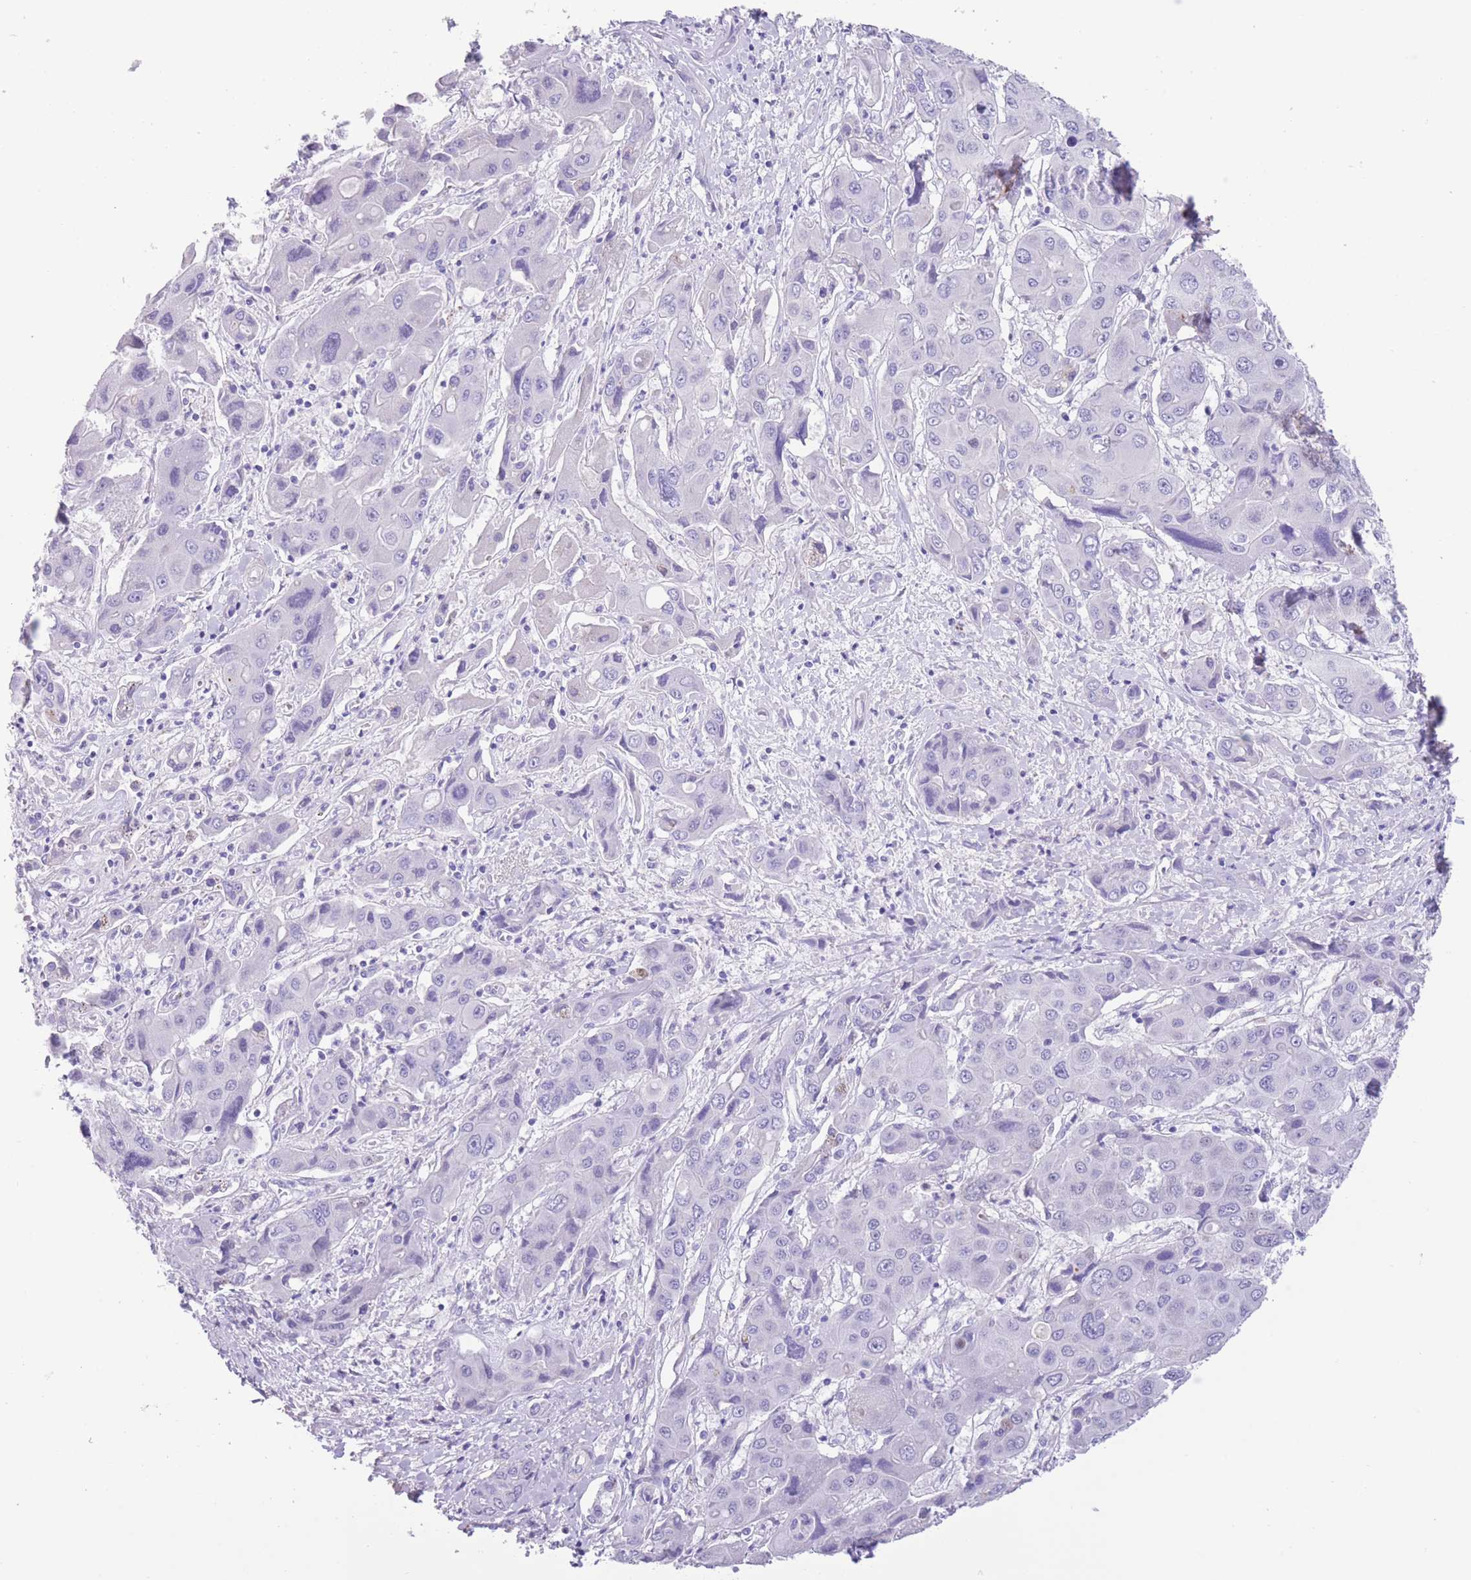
{"staining": {"intensity": "negative", "quantity": "none", "location": "none"}, "tissue": "liver cancer", "cell_type": "Tumor cells", "image_type": "cancer", "snomed": [{"axis": "morphology", "description": "Cholangiocarcinoma"}, {"axis": "topography", "description": "Liver"}], "caption": "Protein analysis of liver cancer shows no significant expression in tumor cells. The staining is performed using DAB (3,3'-diaminobenzidine) brown chromogen with nuclei counter-stained in using hematoxylin.", "gene": "RAI2", "patient": {"sex": "male", "age": 67}}